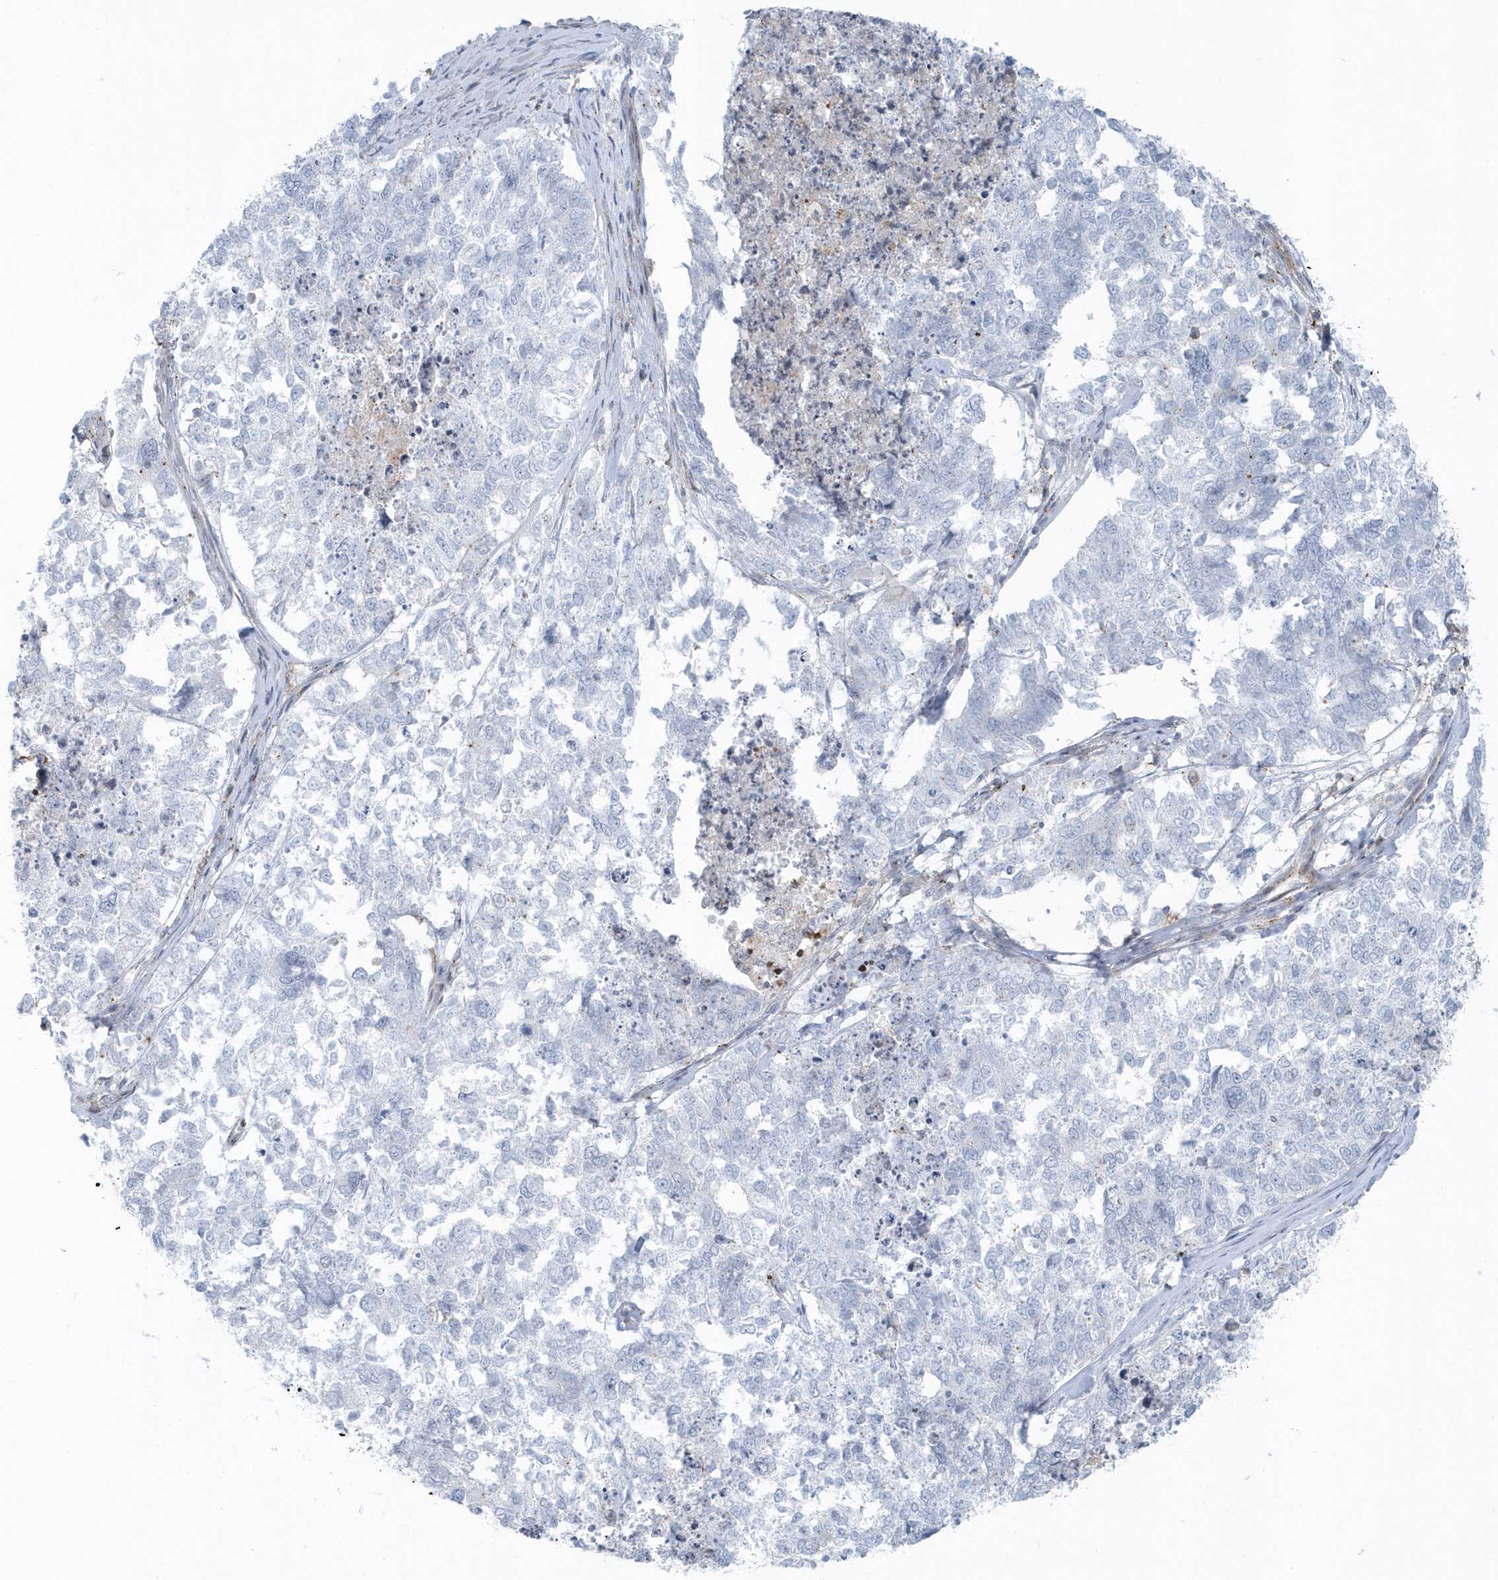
{"staining": {"intensity": "negative", "quantity": "none", "location": "none"}, "tissue": "cervical cancer", "cell_type": "Tumor cells", "image_type": "cancer", "snomed": [{"axis": "morphology", "description": "Squamous cell carcinoma, NOS"}, {"axis": "topography", "description": "Cervix"}], "caption": "Tumor cells are negative for protein expression in human cervical cancer (squamous cell carcinoma). (Brightfield microscopy of DAB (3,3'-diaminobenzidine) immunohistochemistry (IHC) at high magnification).", "gene": "CACNB2", "patient": {"sex": "female", "age": 63}}